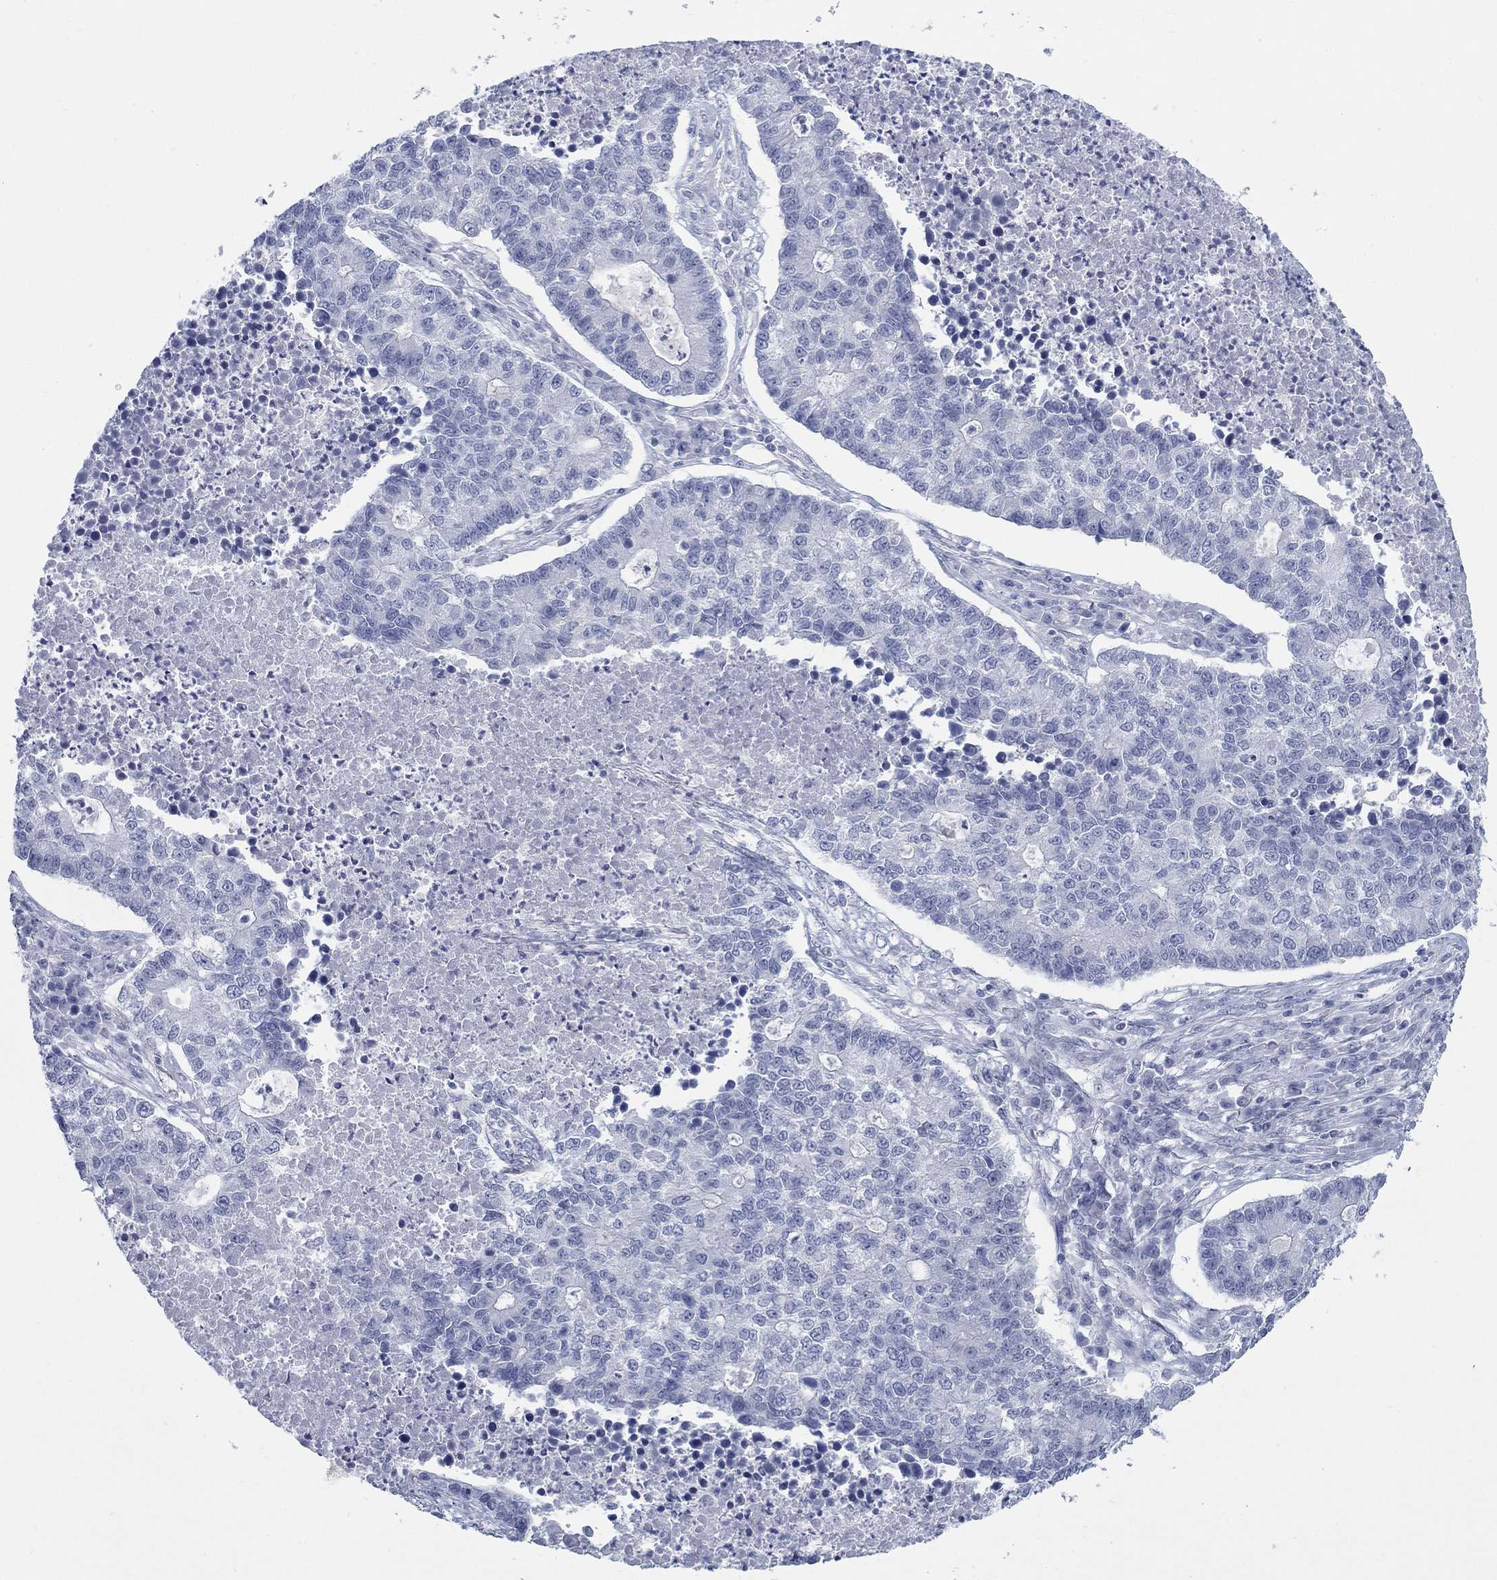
{"staining": {"intensity": "negative", "quantity": "none", "location": "none"}, "tissue": "lung cancer", "cell_type": "Tumor cells", "image_type": "cancer", "snomed": [{"axis": "morphology", "description": "Adenocarcinoma, NOS"}, {"axis": "topography", "description": "Lung"}], "caption": "Tumor cells are negative for protein expression in human lung cancer. (DAB (3,3'-diaminobenzidine) IHC, high magnification).", "gene": "ATP6V1G2", "patient": {"sex": "male", "age": 57}}